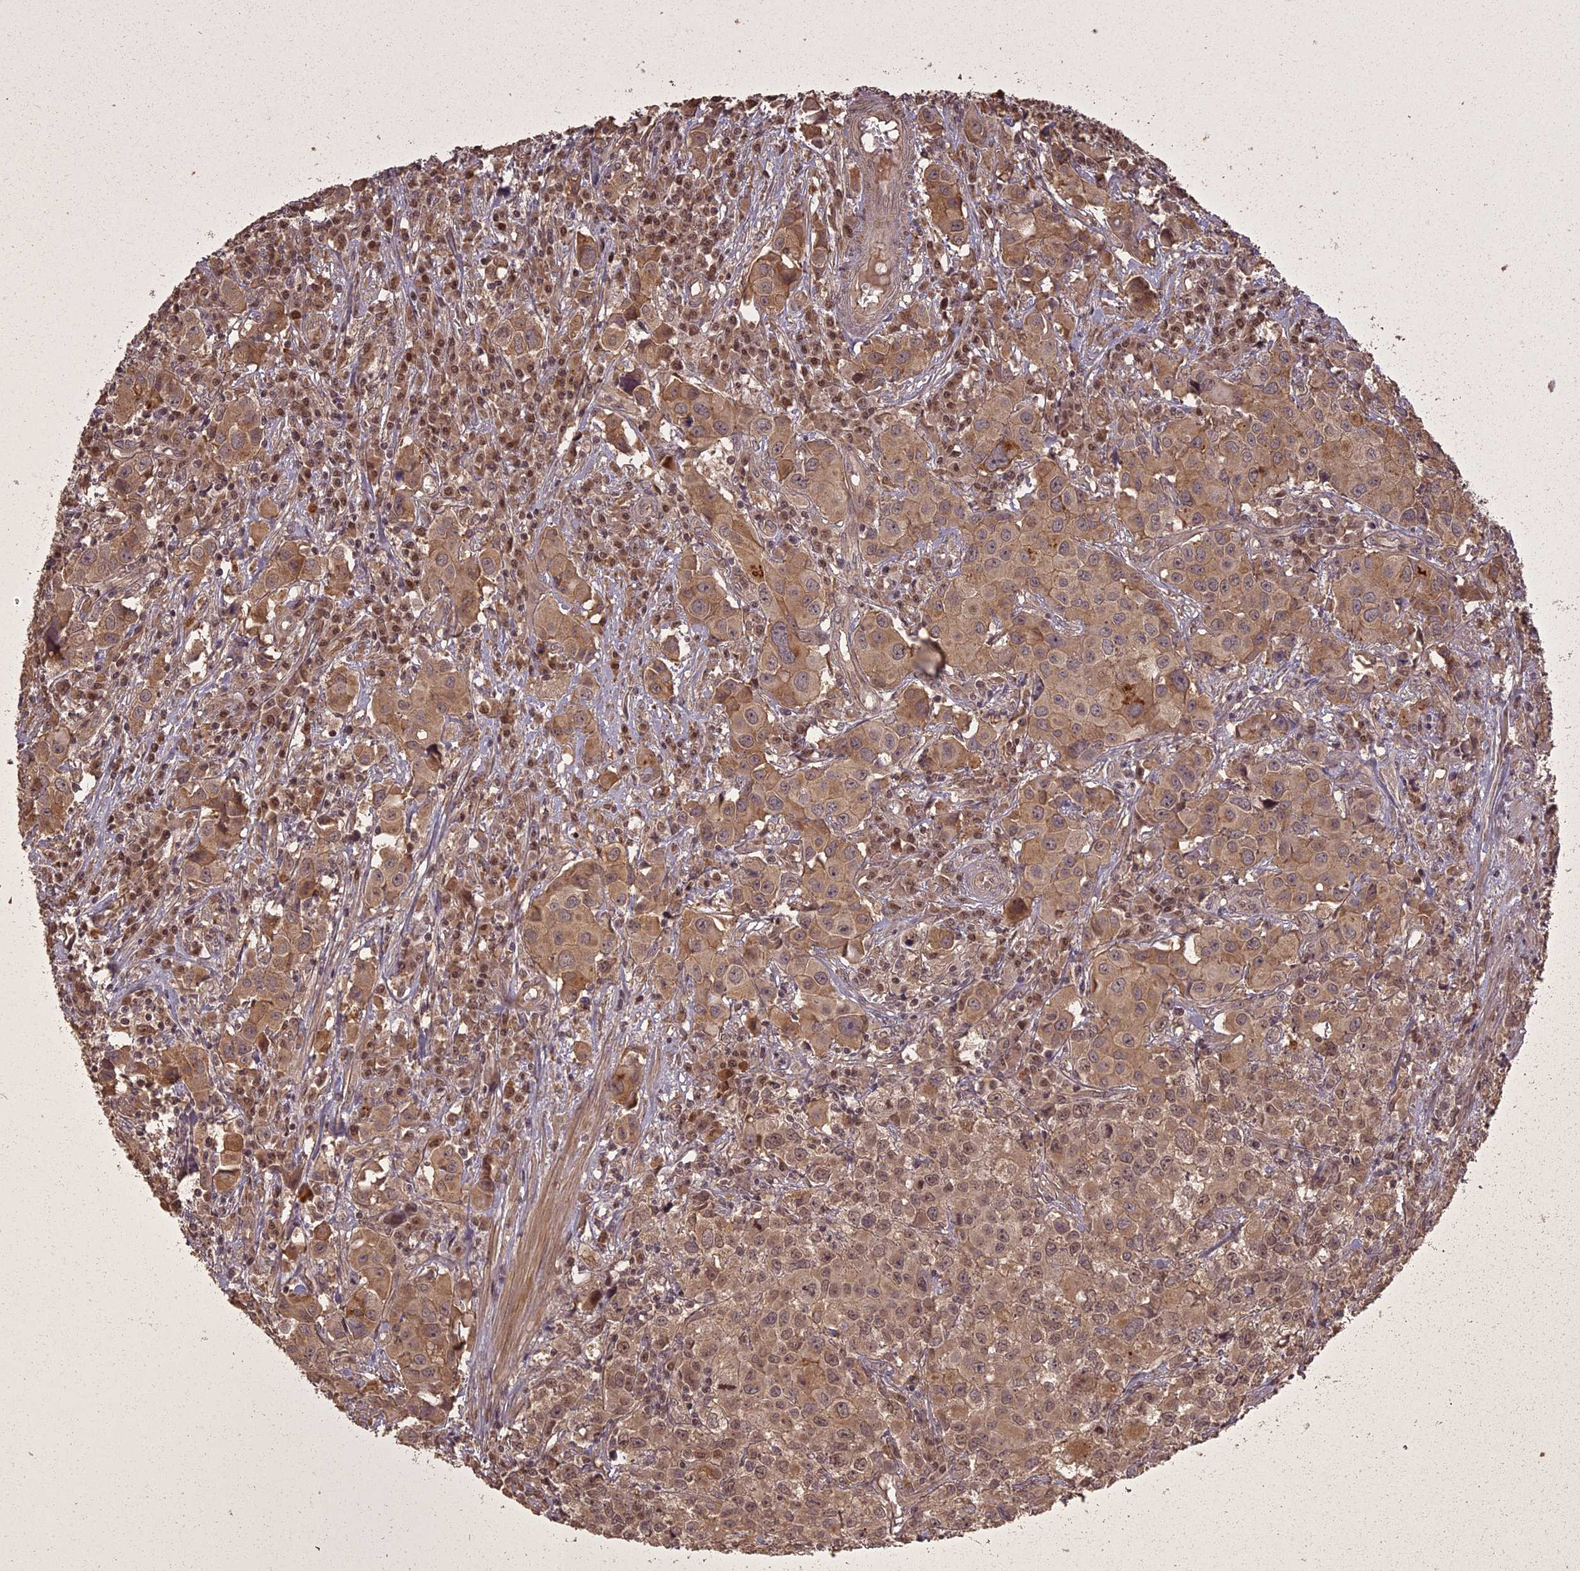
{"staining": {"intensity": "moderate", "quantity": ">75%", "location": "cytoplasmic/membranous,nuclear"}, "tissue": "urothelial cancer", "cell_type": "Tumor cells", "image_type": "cancer", "snomed": [{"axis": "morphology", "description": "Urothelial carcinoma, High grade"}, {"axis": "topography", "description": "Urinary bladder"}], "caption": "IHC micrograph of neoplastic tissue: human high-grade urothelial carcinoma stained using immunohistochemistry (IHC) displays medium levels of moderate protein expression localized specifically in the cytoplasmic/membranous and nuclear of tumor cells, appearing as a cytoplasmic/membranous and nuclear brown color.", "gene": "ING5", "patient": {"sex": "female", "age": 75}}